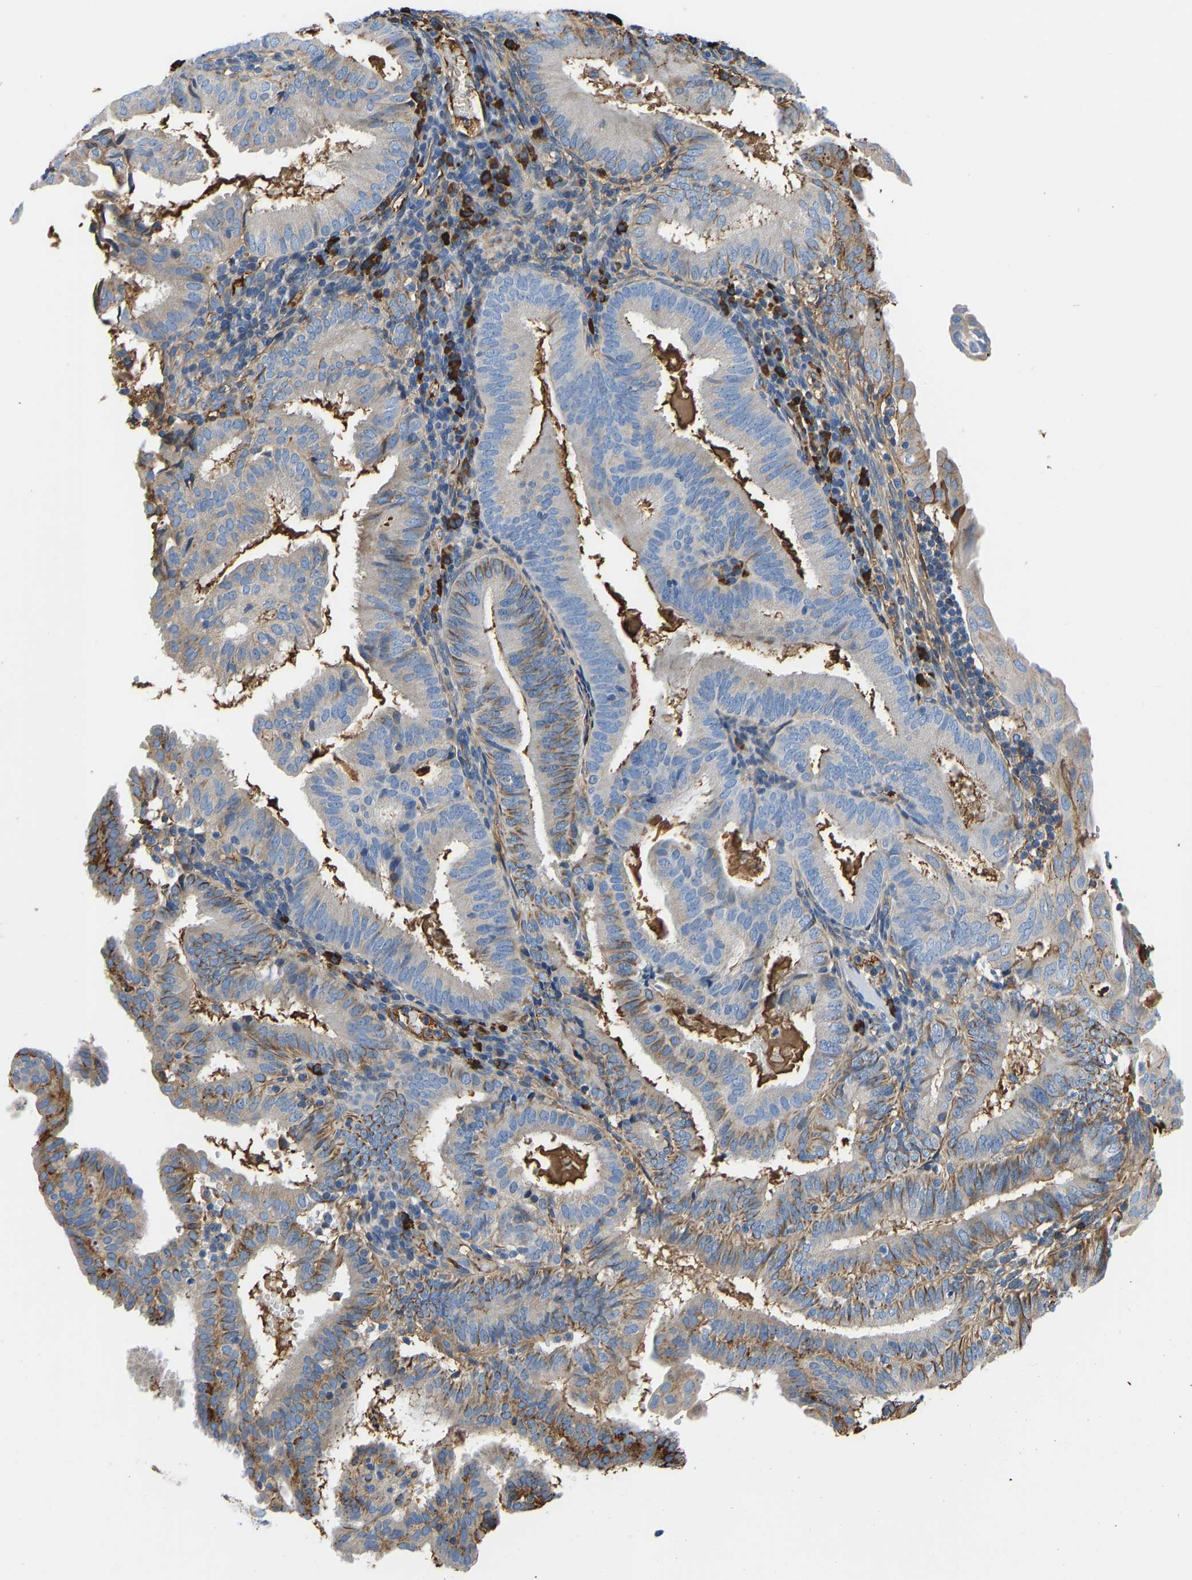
{"staining": {"intensity": "moderate", "quantity": "25%-75%", "location": "cytoplasmic/membranous"}, "tissue": "endometrial cancer", "cell_type": "Tumor cells", "image_type": "cancer", "snomed": [{"axis": "morphology", "description": "Adenocarcinoma, NOS"}, {"axis": "topography", "description": "Endometrium"}], "caption": "This histopathology image shows immunohistochemistry (IHC) staining of endometrial cancer, with medium moderate cytoplasmic/membranous expression in approximately 25%-75% of tumor cells.", "gene": "HSPG2", "patient": {"sex": "female", "age": 58}}